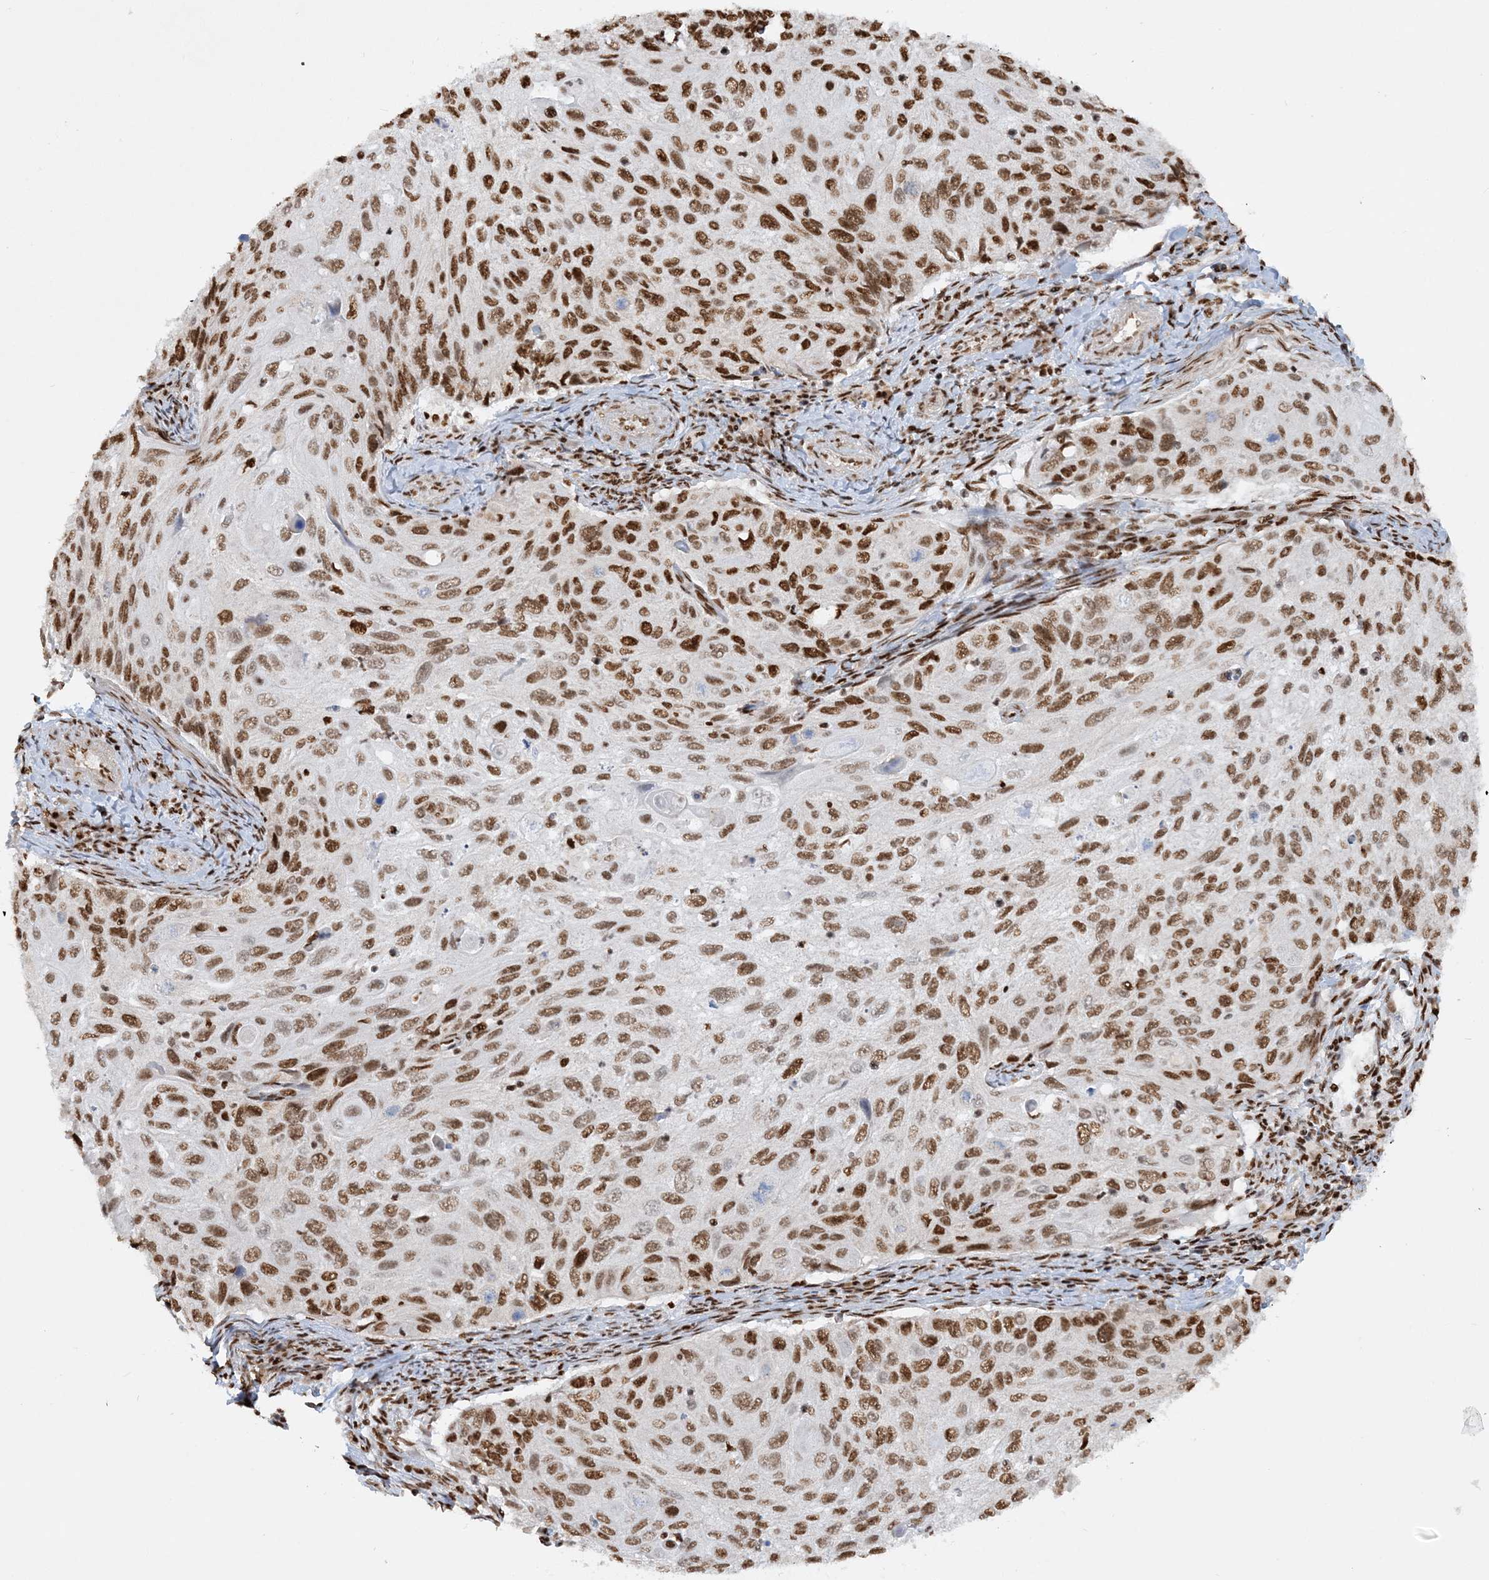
{"staining": {"intensity": "moderate", "quantity": ">75%", "location": "nuclear"}, "tissue": "cervical cancer", "cell_type": "Tumor cells", "image_type": "cancer", "snomed": [{"axis": "morphology", "description": "Squamous cell carcinoma, NOS"}, {"axis": "topography", "description": "Cervix"}], "caption": "Approximately >75% of tumor cells in squamous cell carcinoma (cervical) show moderate nuclear protein positivity as visualized by brown immunohistochemical staining.", "gene": "DELE1", "patient": {"sex": "female", "age": 70}}